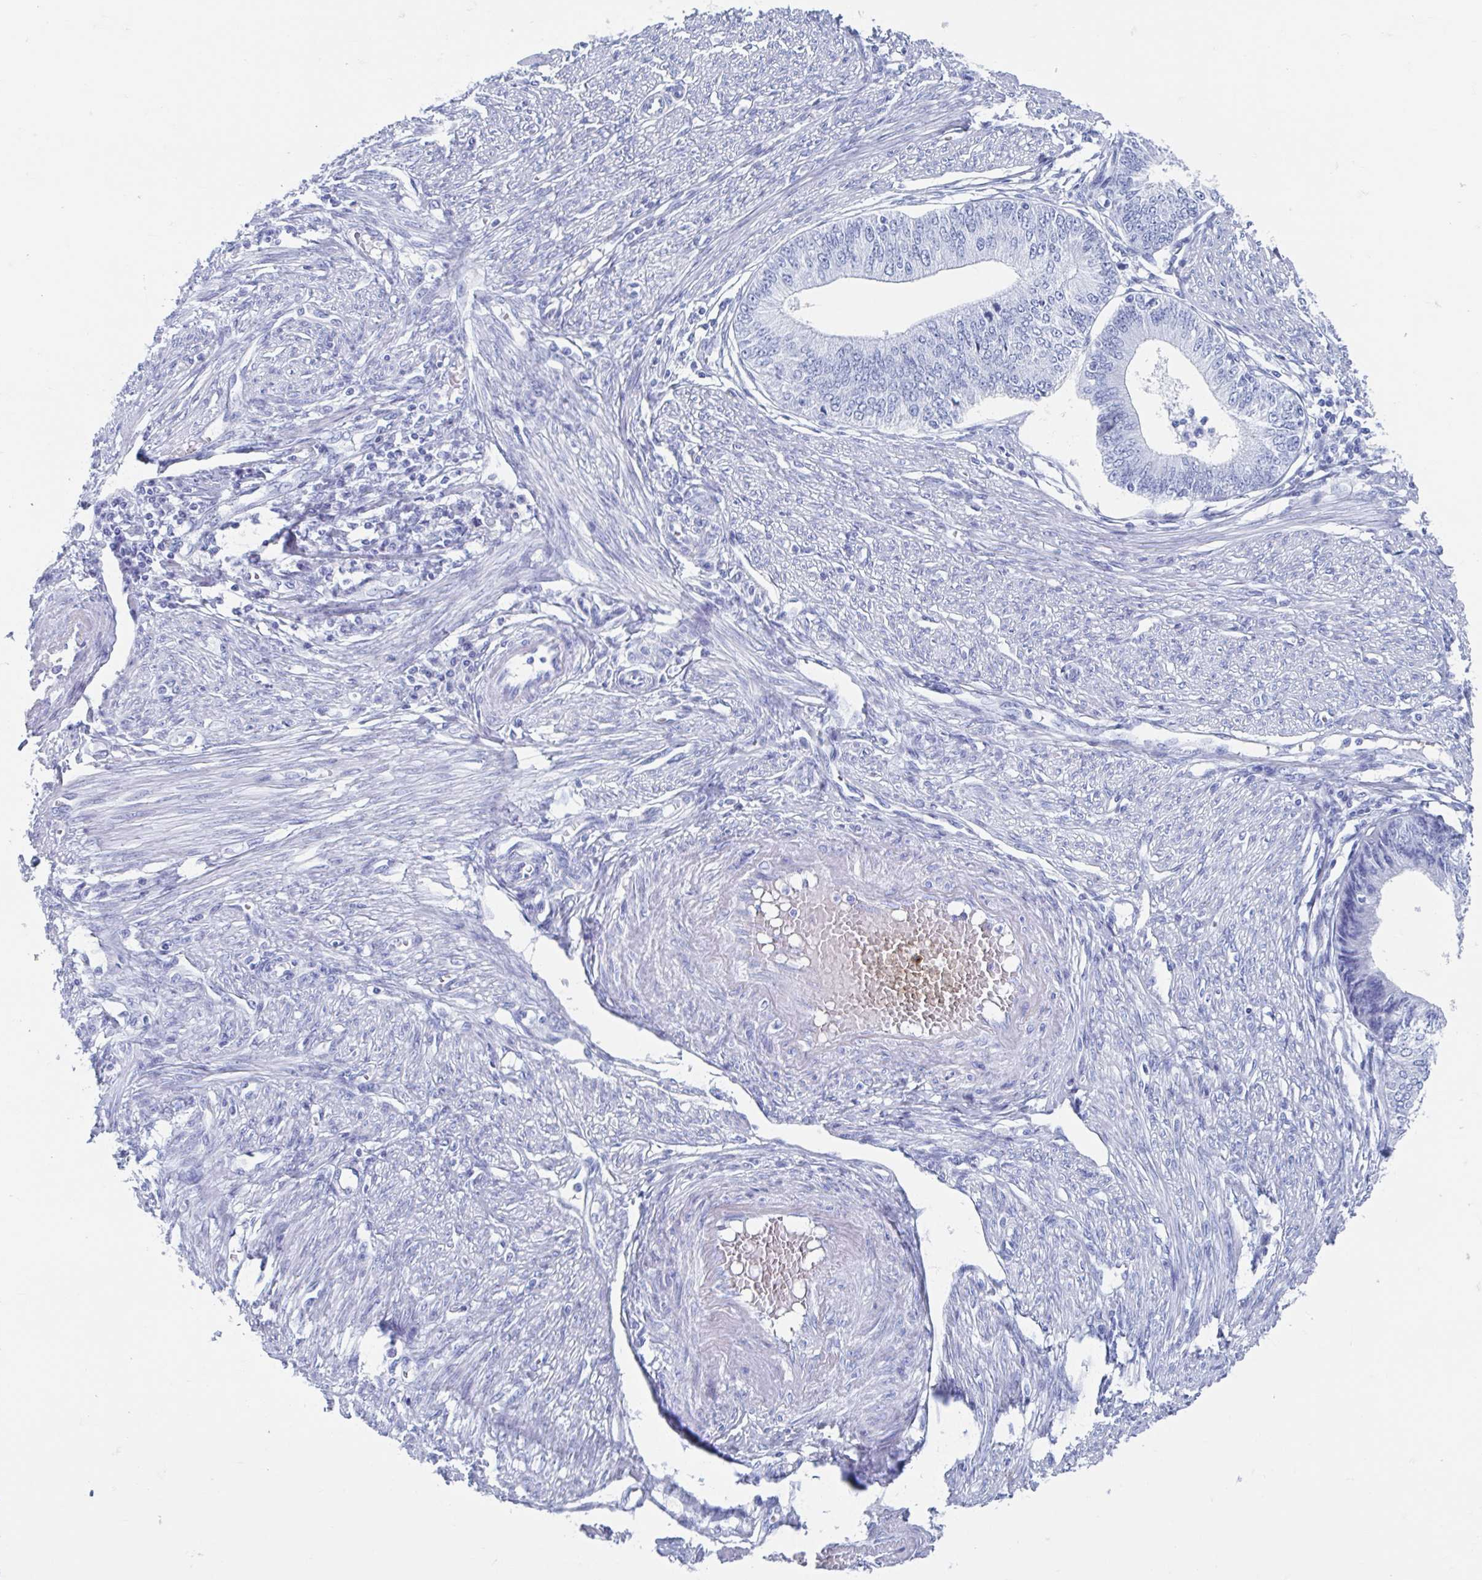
{"staining": {"intensity": "negative", "quantity": "none", "location": "none"}, "tissue": "endometrial cancer", "cell_type": "Tumor cells", "image_type": "cancer", "snomed": [{"axis": "morphology", "description": "Adenocarcinoma, NOS"}, {"axis": "topography", "description": "Endometrium"}], "caption": "Protein analysis of endometrial cancer demonstrates no significant positivity in tumor cells.", "gene": "C10orf53", "patient": {"sex": "female", "age": 68}}